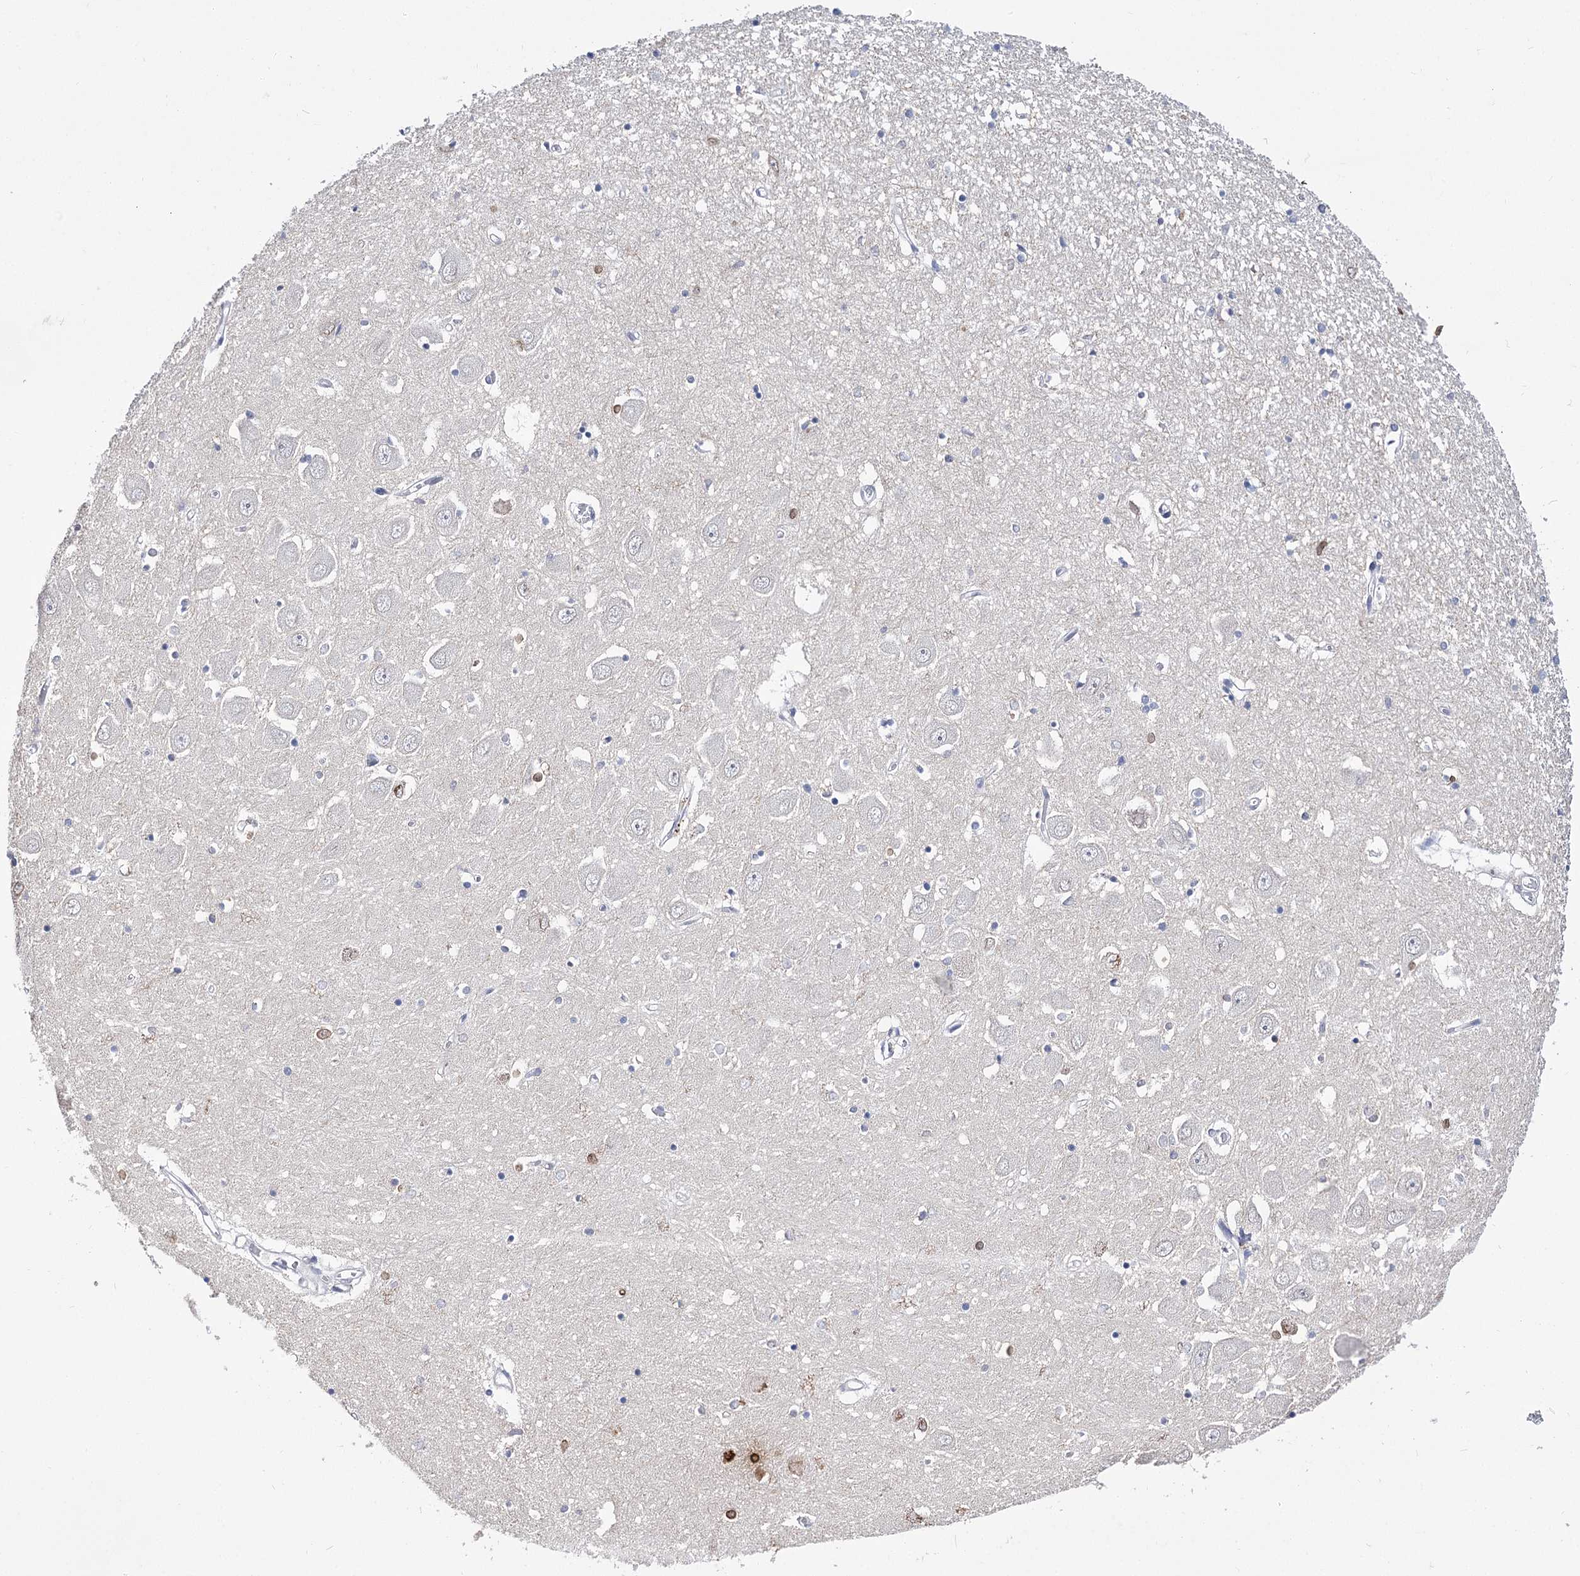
{"staining": {"intensity": "moderate", "quantity": "<25%", "location": "cytoplasmic/membranous,nuclear"}, "tissue": "hippocampus", "cell_type": "Glial cells", "image_type": "normal", "snomed": [{"axis": "morphology", "description": "Normal tissue, NOS"}, {"axis": "topography", "description": "Hippocampus"}], "caption": "IHC micrograph of normal hippocampus: human hippocampus stained using IHC demonstrates low levels of moderate protein expression localized specifically in the cytoplasmic/membranous,nuclear of glial cells, appearing as a cytoplasmic/membranous,nuclear brown color.", "gene": "TMEM201", "patient": {"sex": "male", "age": 70}}